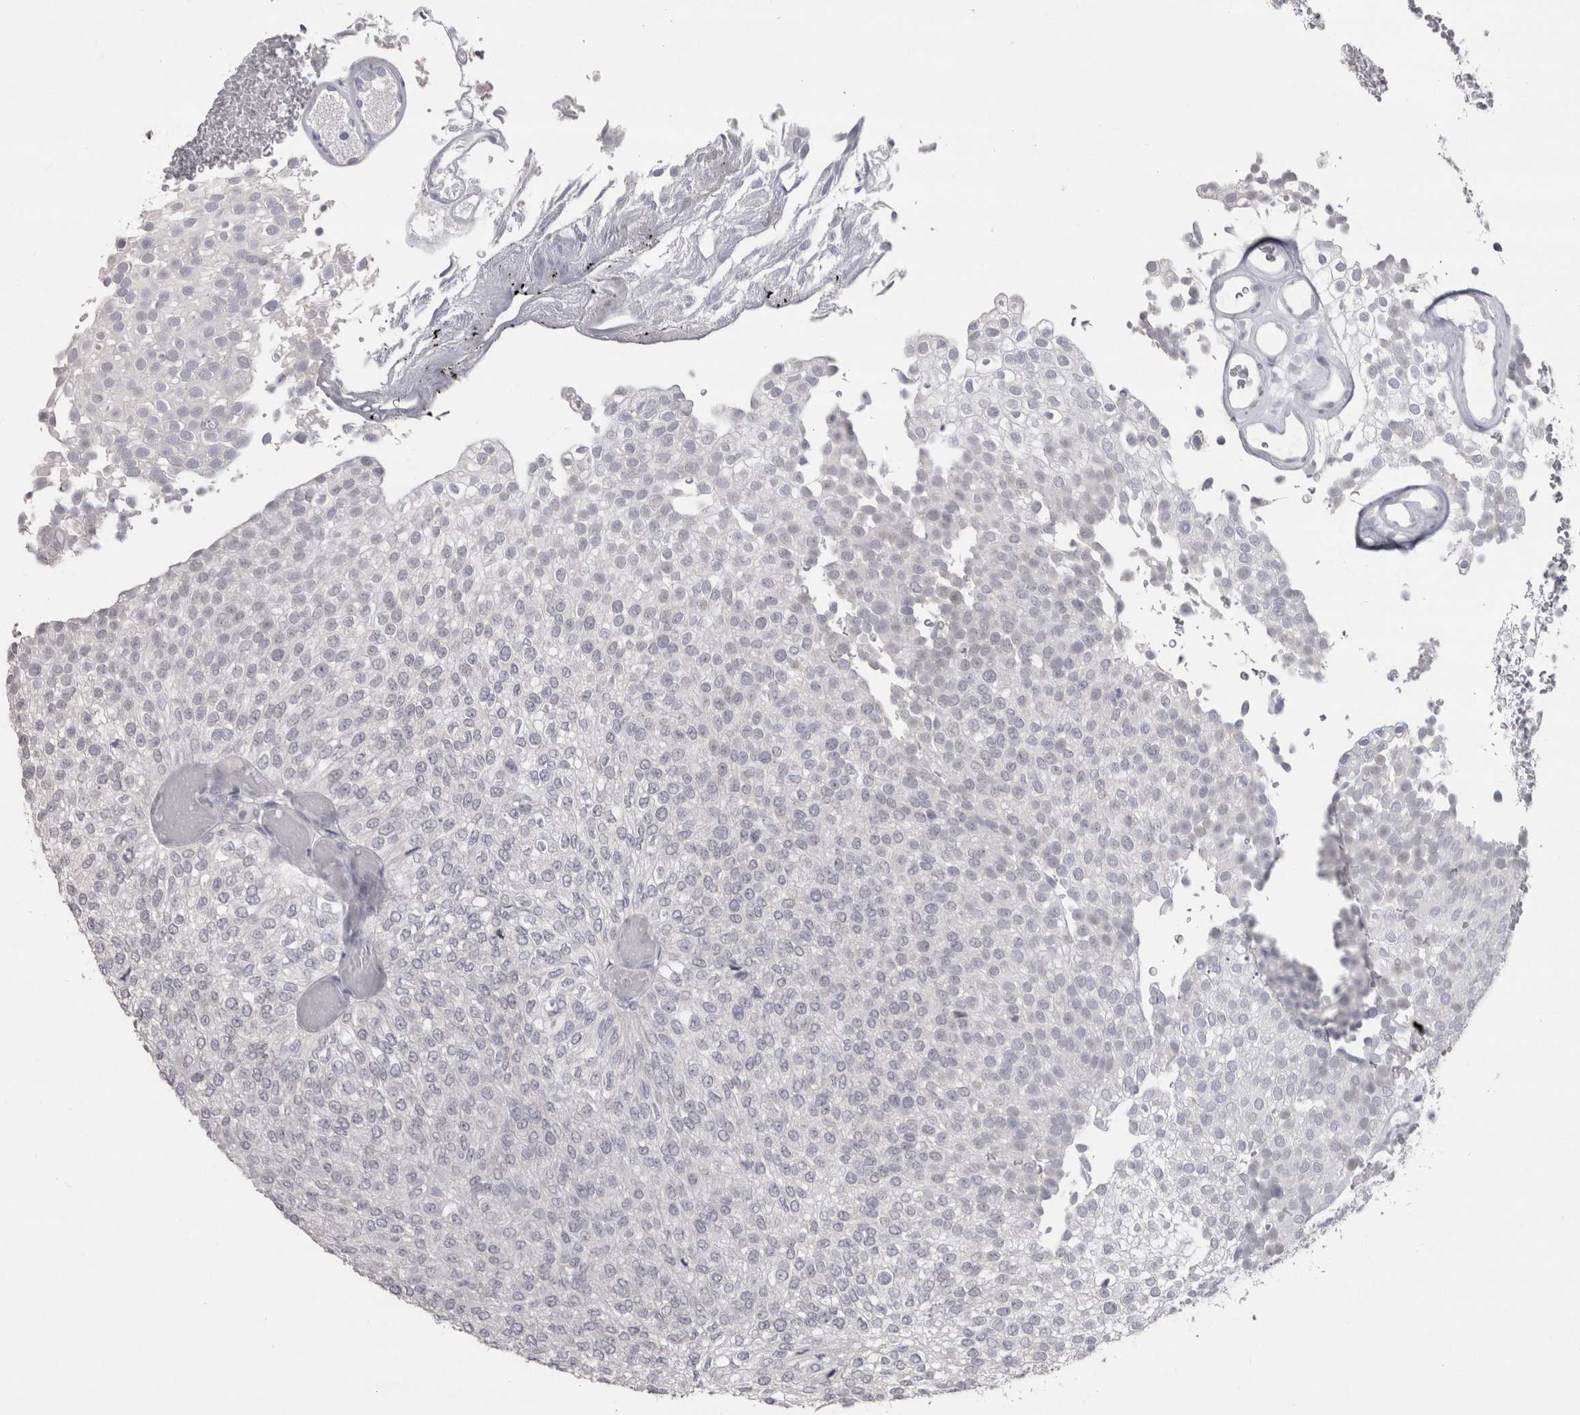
{"staining": {"intensity": "negative", "quantity": "none", "location": "none"}, "tissue": "urothelial cancer", "cell_type": "Tumor cells", "image_type": "cancer", "snomed": [{"axis": "morphology", "description": "Urothelial carcinoma, Low grade"}, {"axis": "topography", "description": "Urinary bladder"}], "caption": "A micrograph of human urothelial cancer is negative for staining in tumor cells.", "gene": "CDH17", "patient": {"sex": "male", "age": 78}}